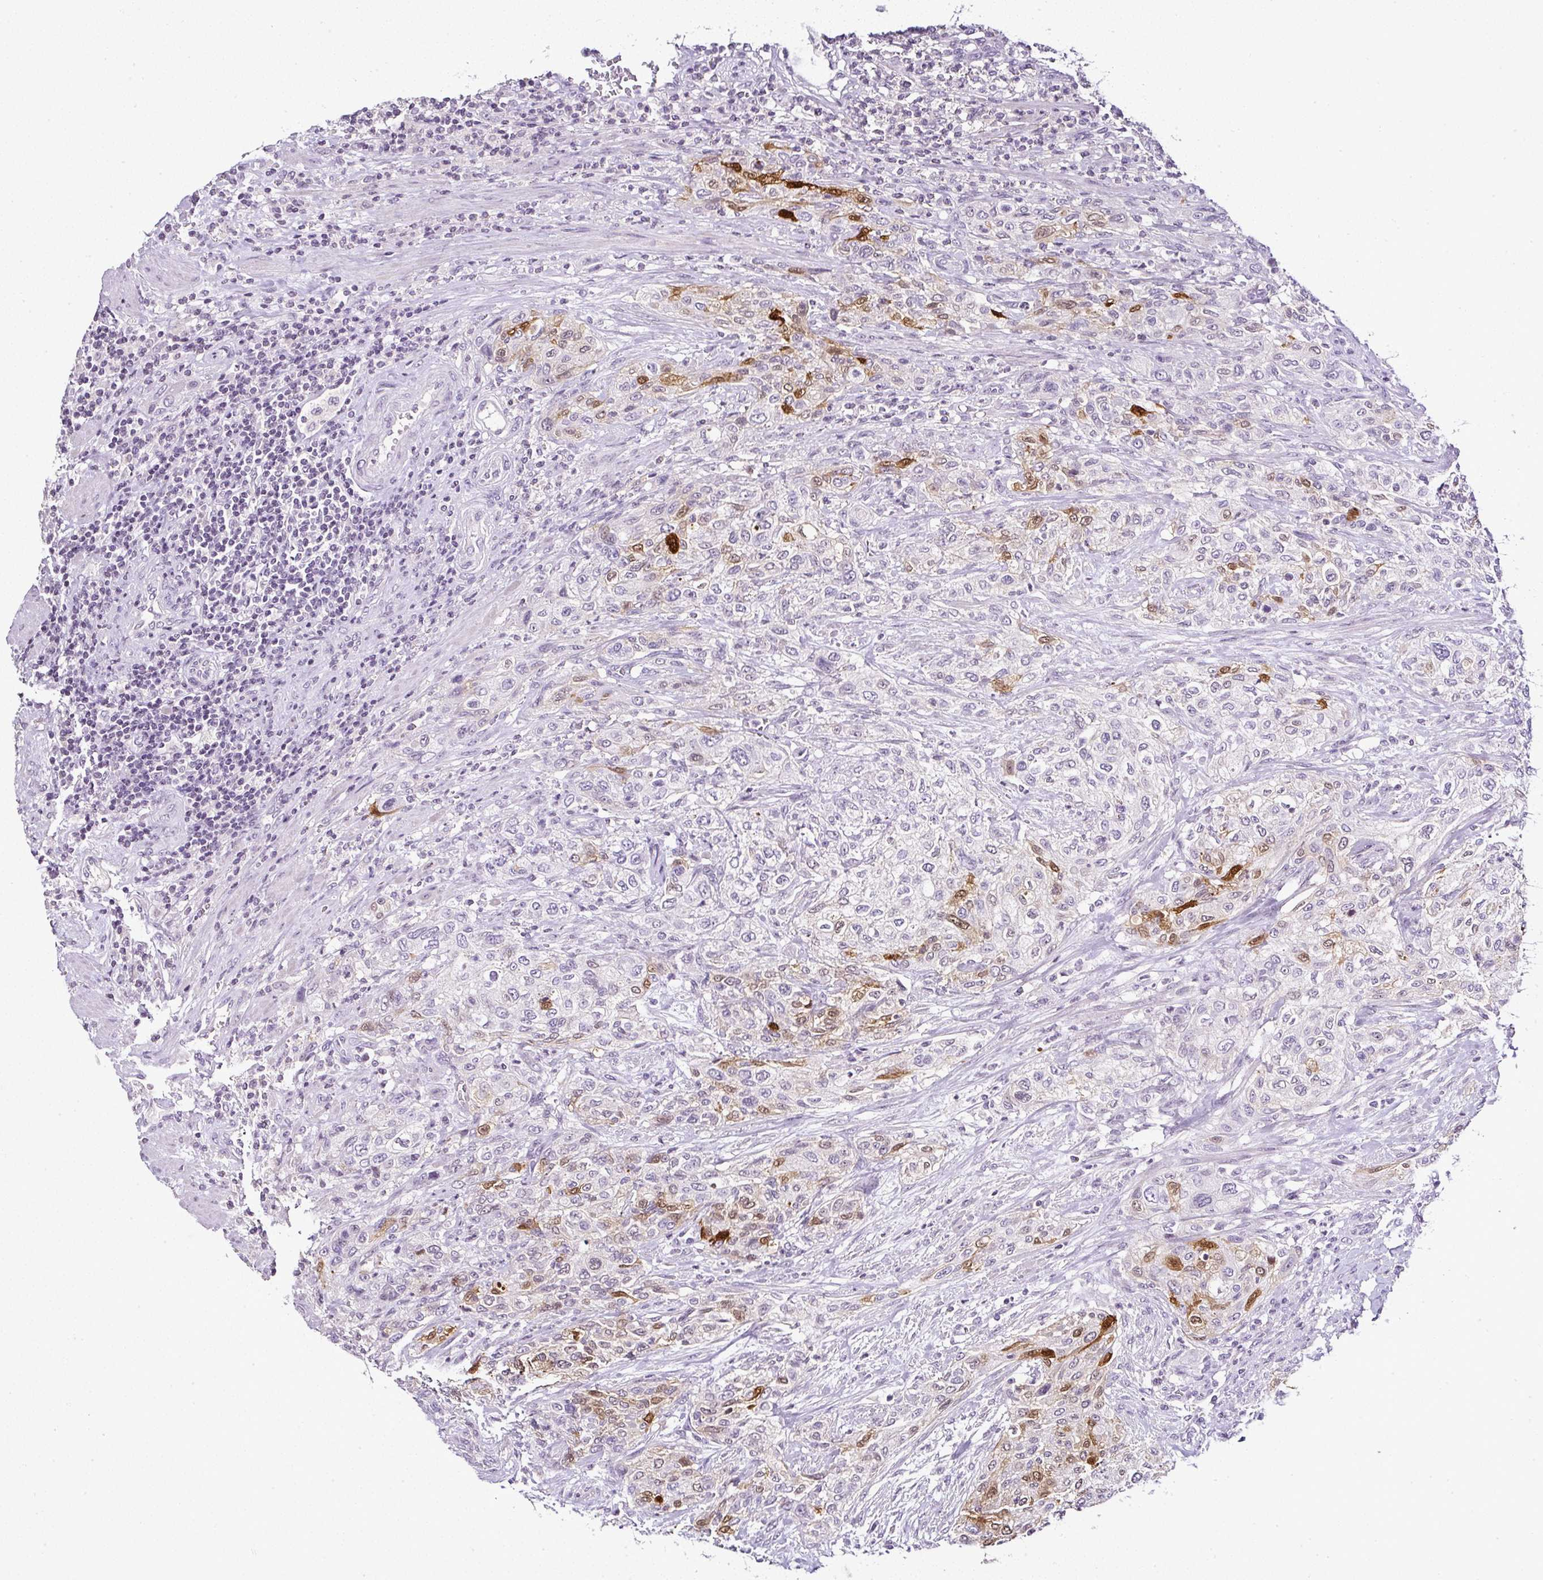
{"staining": {"intensity": "strong", "quantity": "25%-75%", "location": "cytoplasmic/membranous,nuclear"}, "tissue": "urothelial cancer", "cell_type": "Tumor cells", "image_type": "cancer", "snomed": [{"axis": "morphology", "description": "Normal tissue, NOS"}, {"axis": "morphology", "description": "Urothelial carcinoma, NOS"}, {"axis": "topography", "description": "Urinary bladder"}, {"axis": "topography", "description": "Peripheral nerve tissue"}], "caption": "Urothelial cancer tissue demonstrates strong cytoplasmic/membranous and nuclear positivity in approximately 25%-75% of tumor cells, visualized by immunohistochemistry.", "gene": "SERPINB3", "patient": {"sex": "male", "age": 35}}